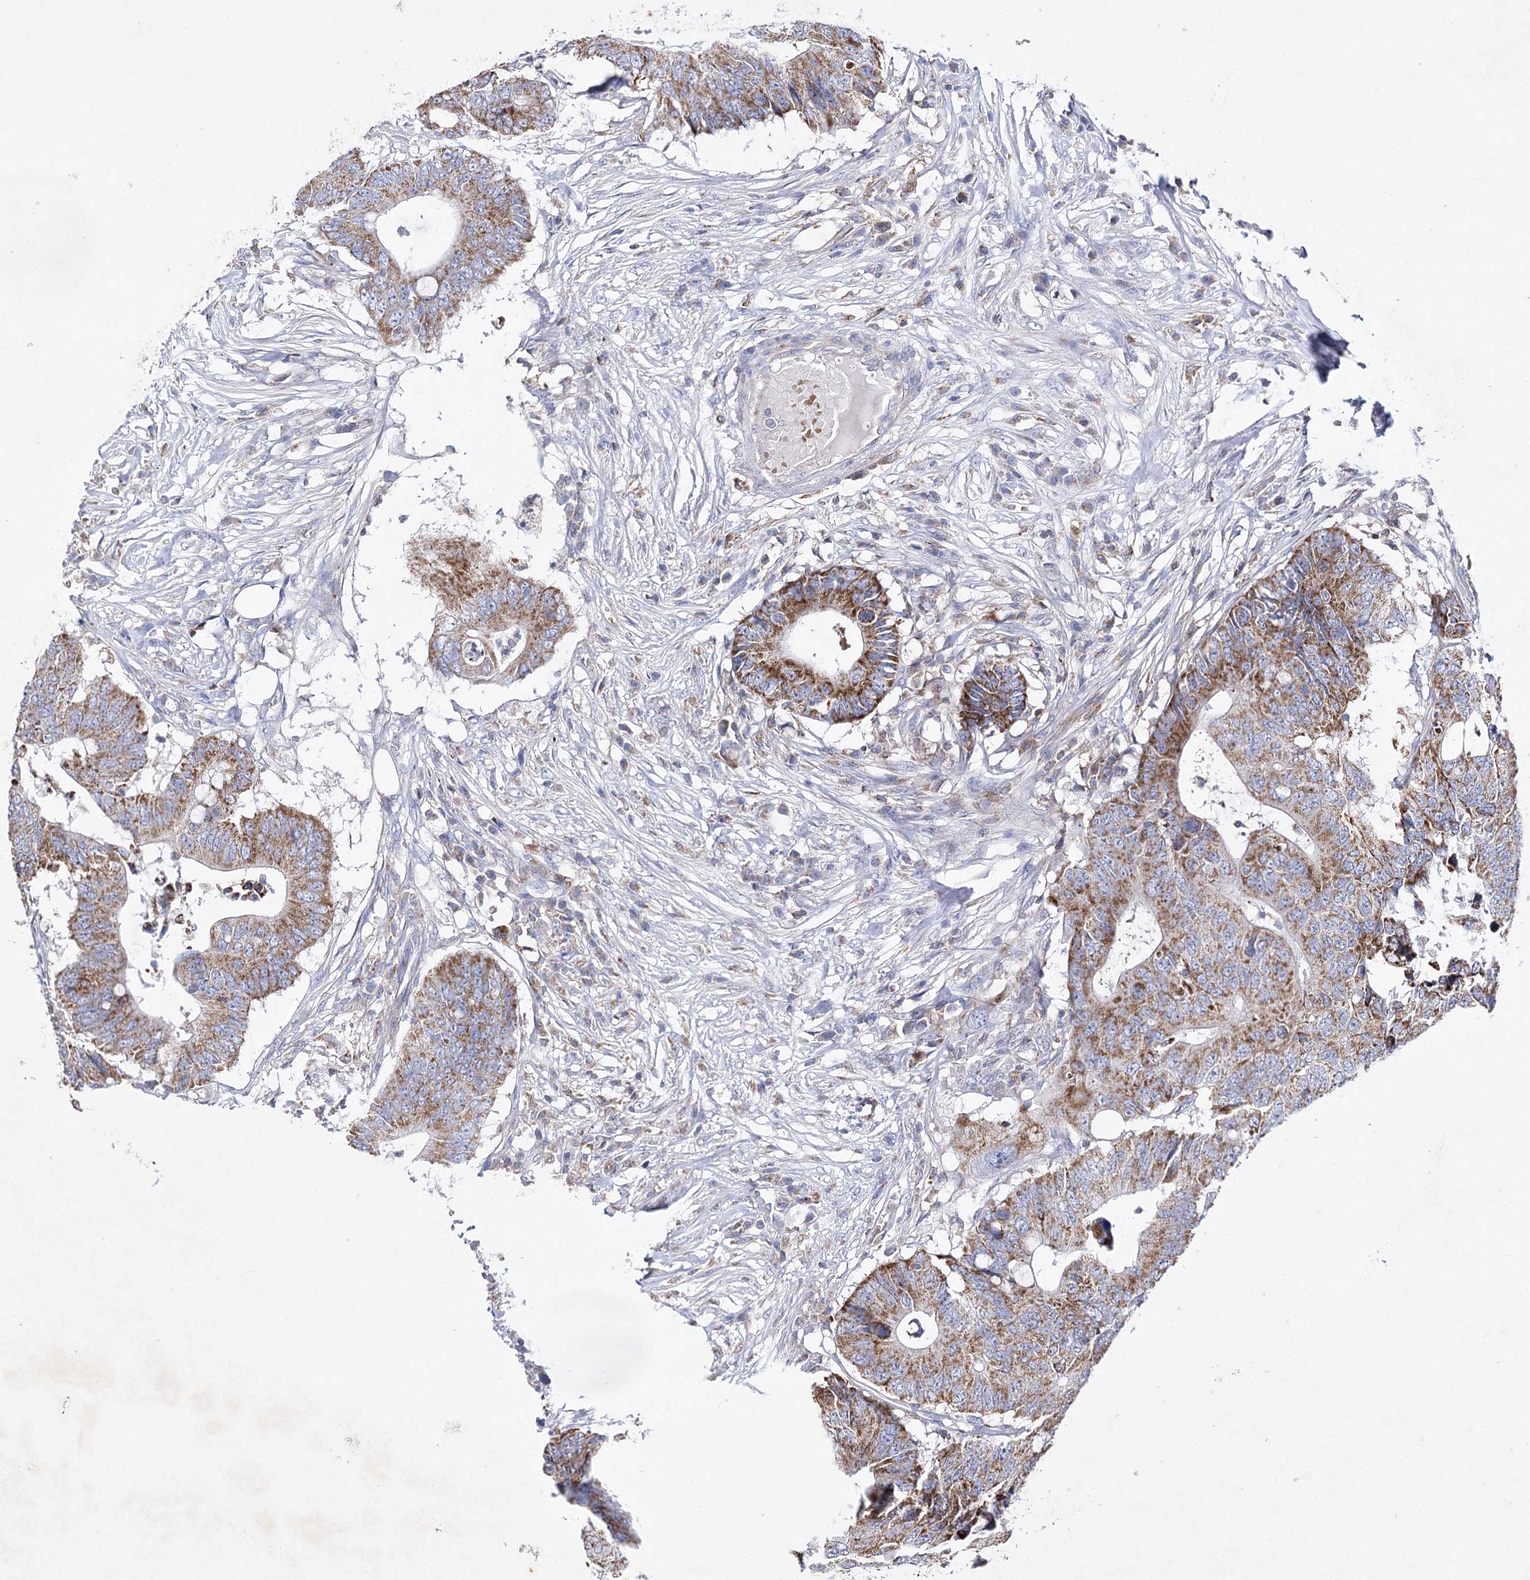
{"staining": {"intensity": "moderate", "quantity": ">75%", "location": "cytoplasmic/membranous"}, "tissue": "colorectal cancer", "cell_type": "Tumor cells", "image_type": "cancer", "snomed": [{"axis": "morphology", "description": "Adenocarcinoma, NOS"}, {"axis": "topography", "description": "Colon"}], "caption": "Immunohistochemical staining of human colorectal cancer (adenocarcinoma) displays medium levels of moderate cytoplasmic/membranous expression in approximately >75% of tumor cells.", "gene": "COX15", "patient": {"sex": "male", "age": 71}}